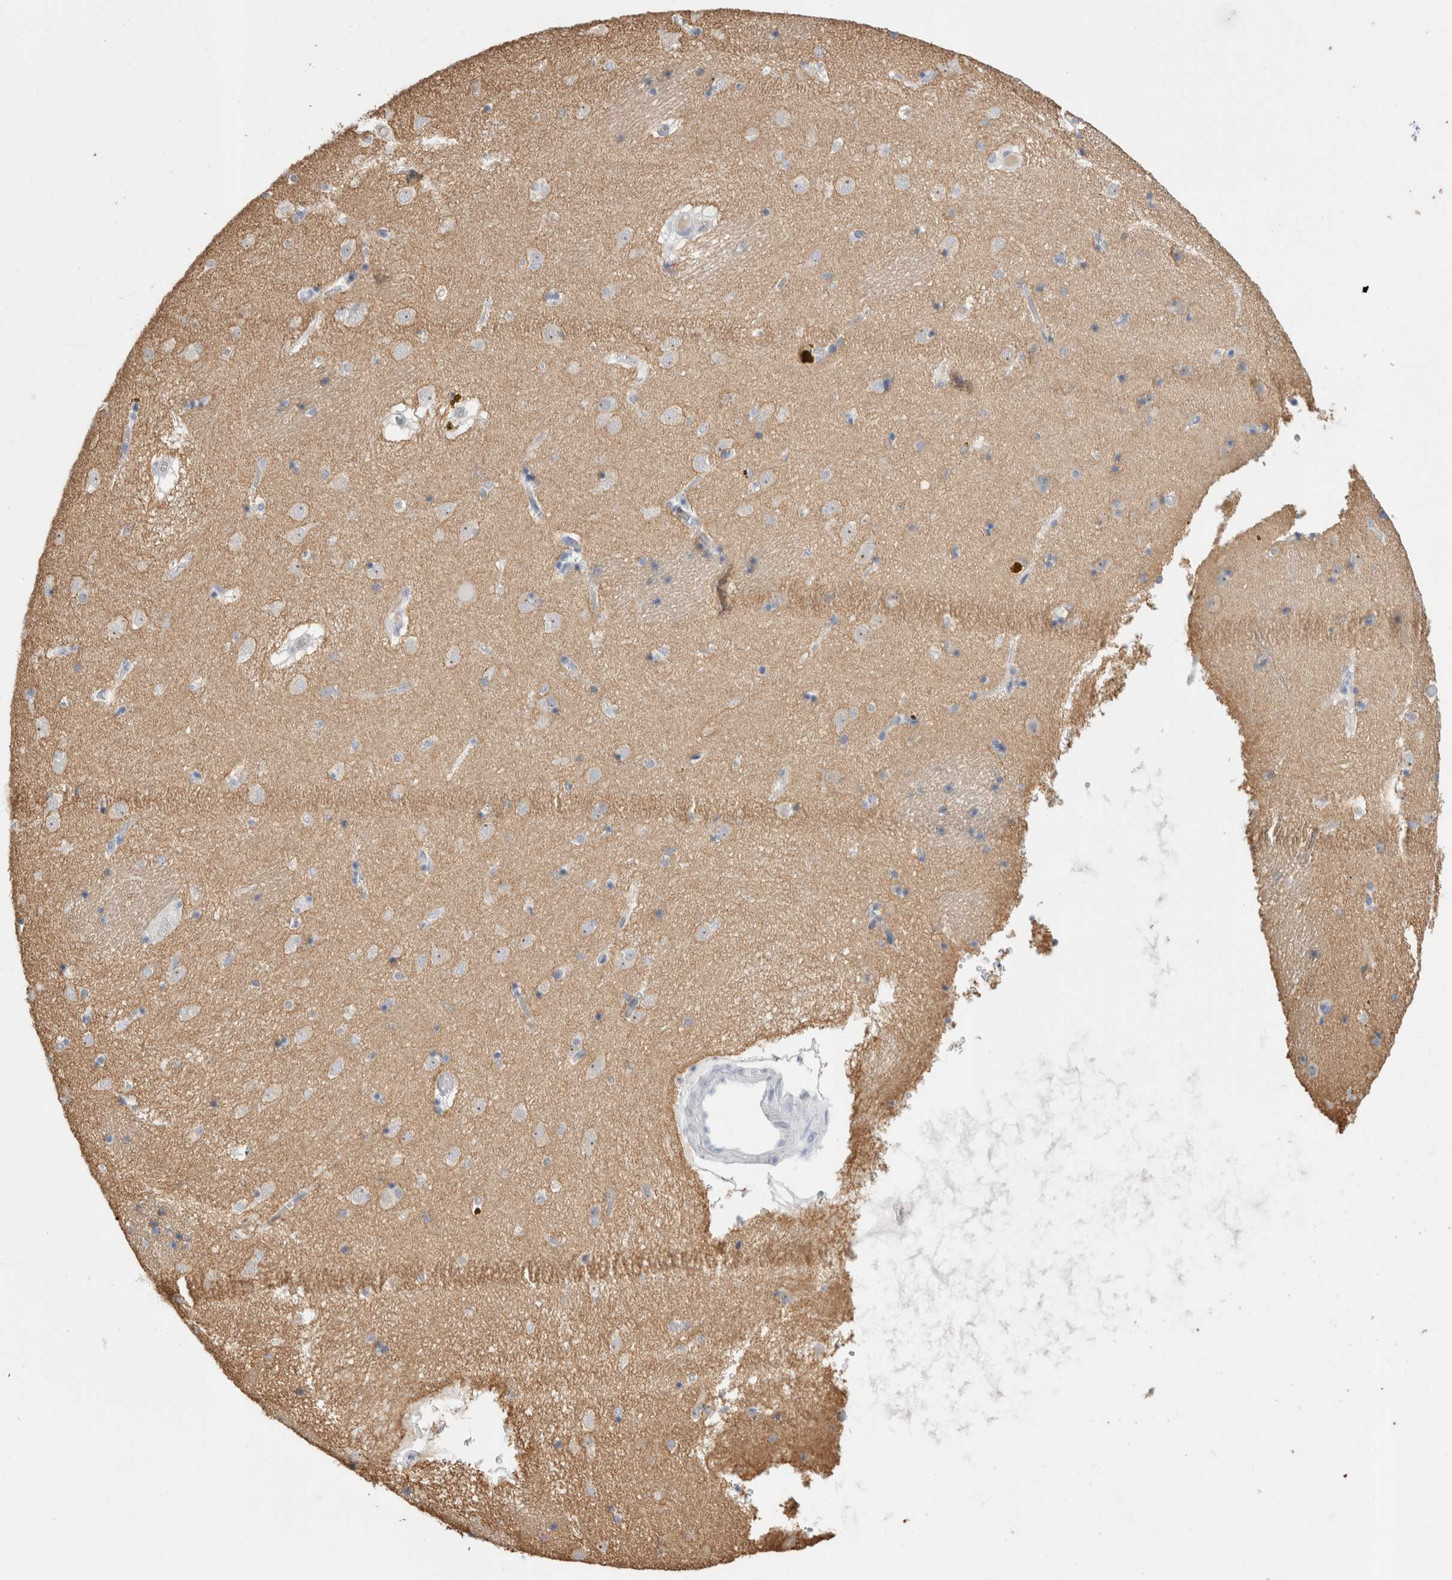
{"staining": {"intensity": "negative", "quantity": "none", "location": "none"}, "tissue": "caudate", "cell_type": "Glial cells", "image_type": "normal", "snomed": [{"axis": "morphology", "description": "Normal tissue, NOS"}, {"axis": "topography", "description": "Lateral ventricle wall"}], "caption": "DAB immunohistochemical staining of benign caudate demonstrates no significant expression in glial cells.", "gene": "CADM3", "patient": {"sex": "male", "age": 70}}